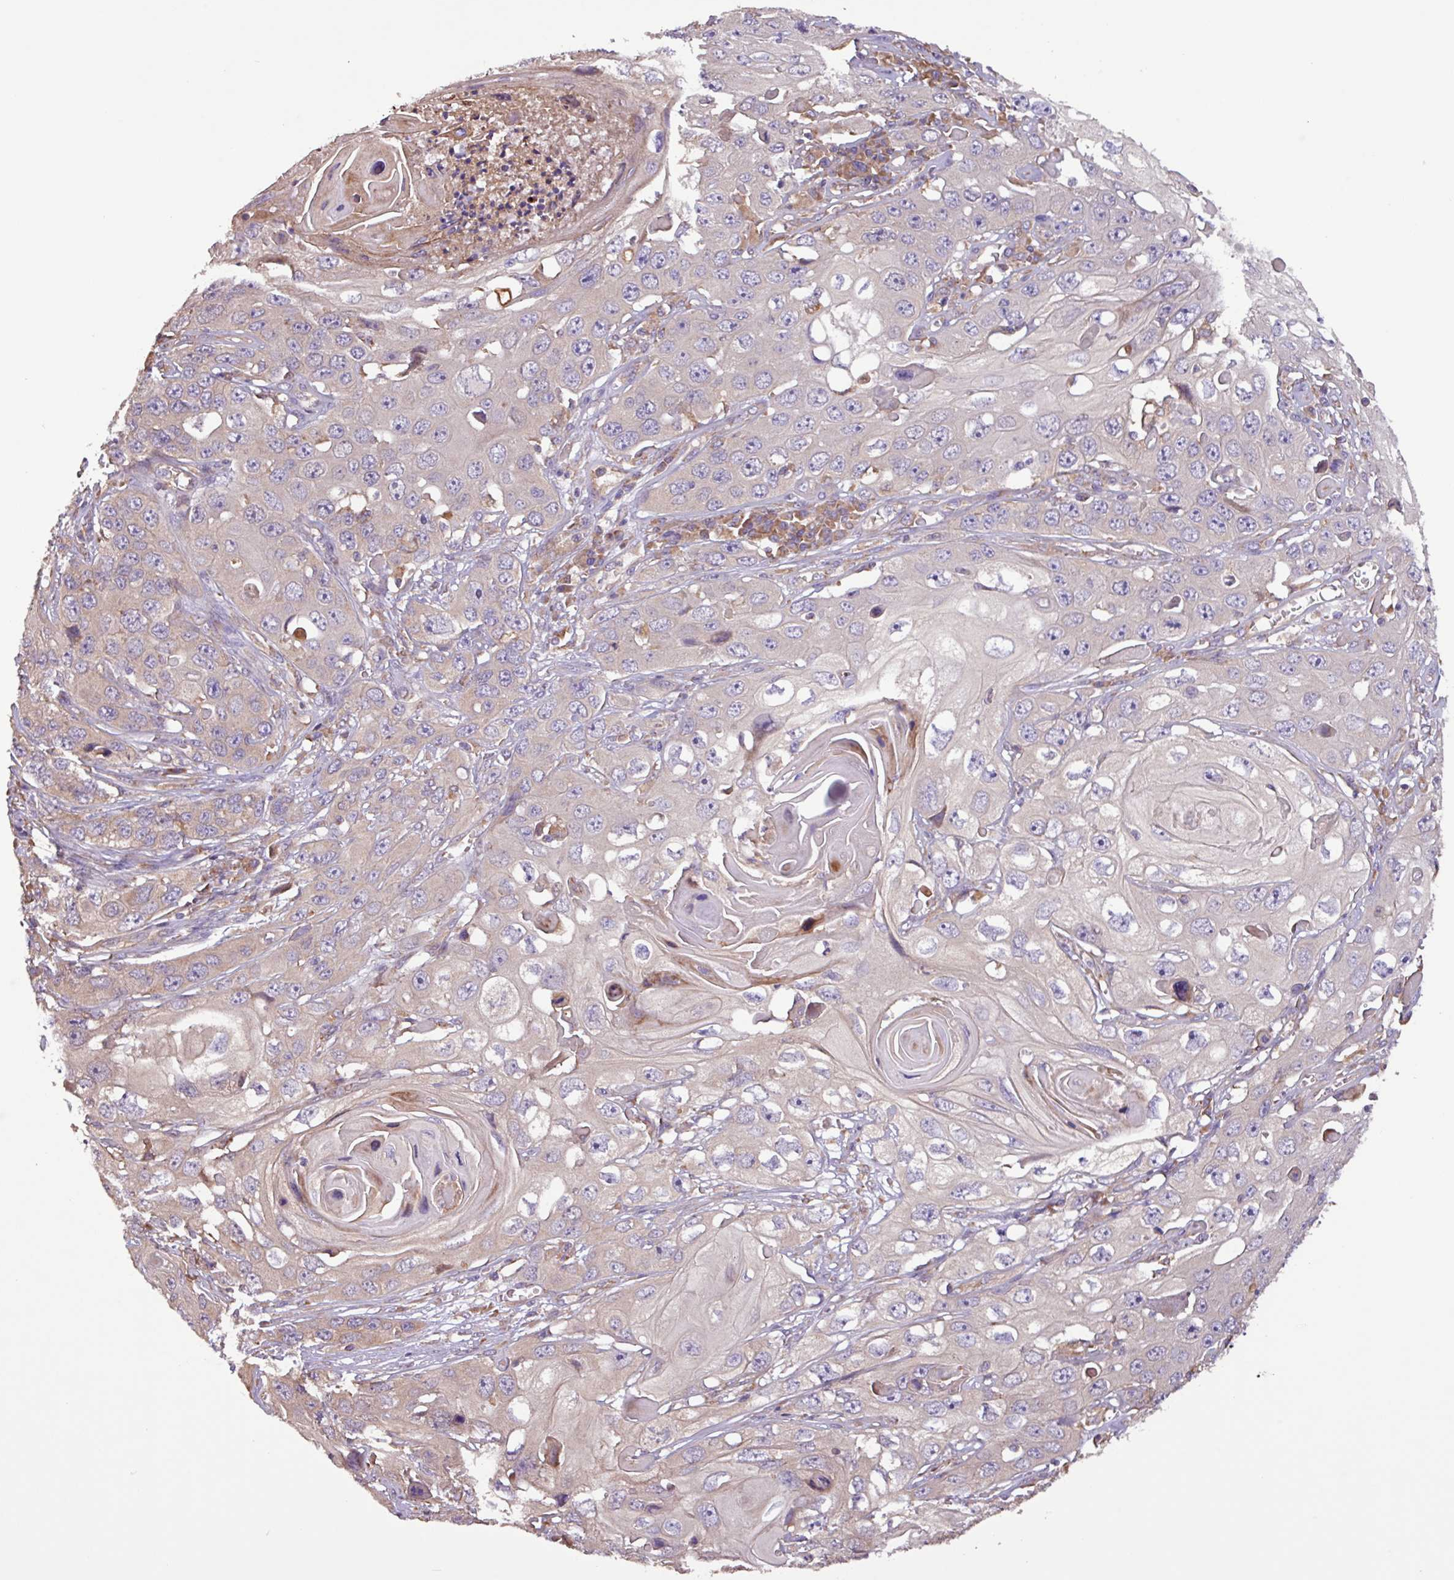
{"staining": {"intensity": "negative", "quantity": "none", "location": "none"}, "tissue": "skin cancer", "cell_type": "Tumor cells", "image_type": "cancer", "snomed": [{"axis": "morphology", "description": "Squamous cell carcinoma, NOS"}, {"axis": "topography", "description": "Skin"}], "caption": "A histopathology image of human skin cancer (squamous cell carcinoma) is negative for staining in tumor cells.", "gene": "PTPRQ", "patient": {"sex": "male", "age": 55}}